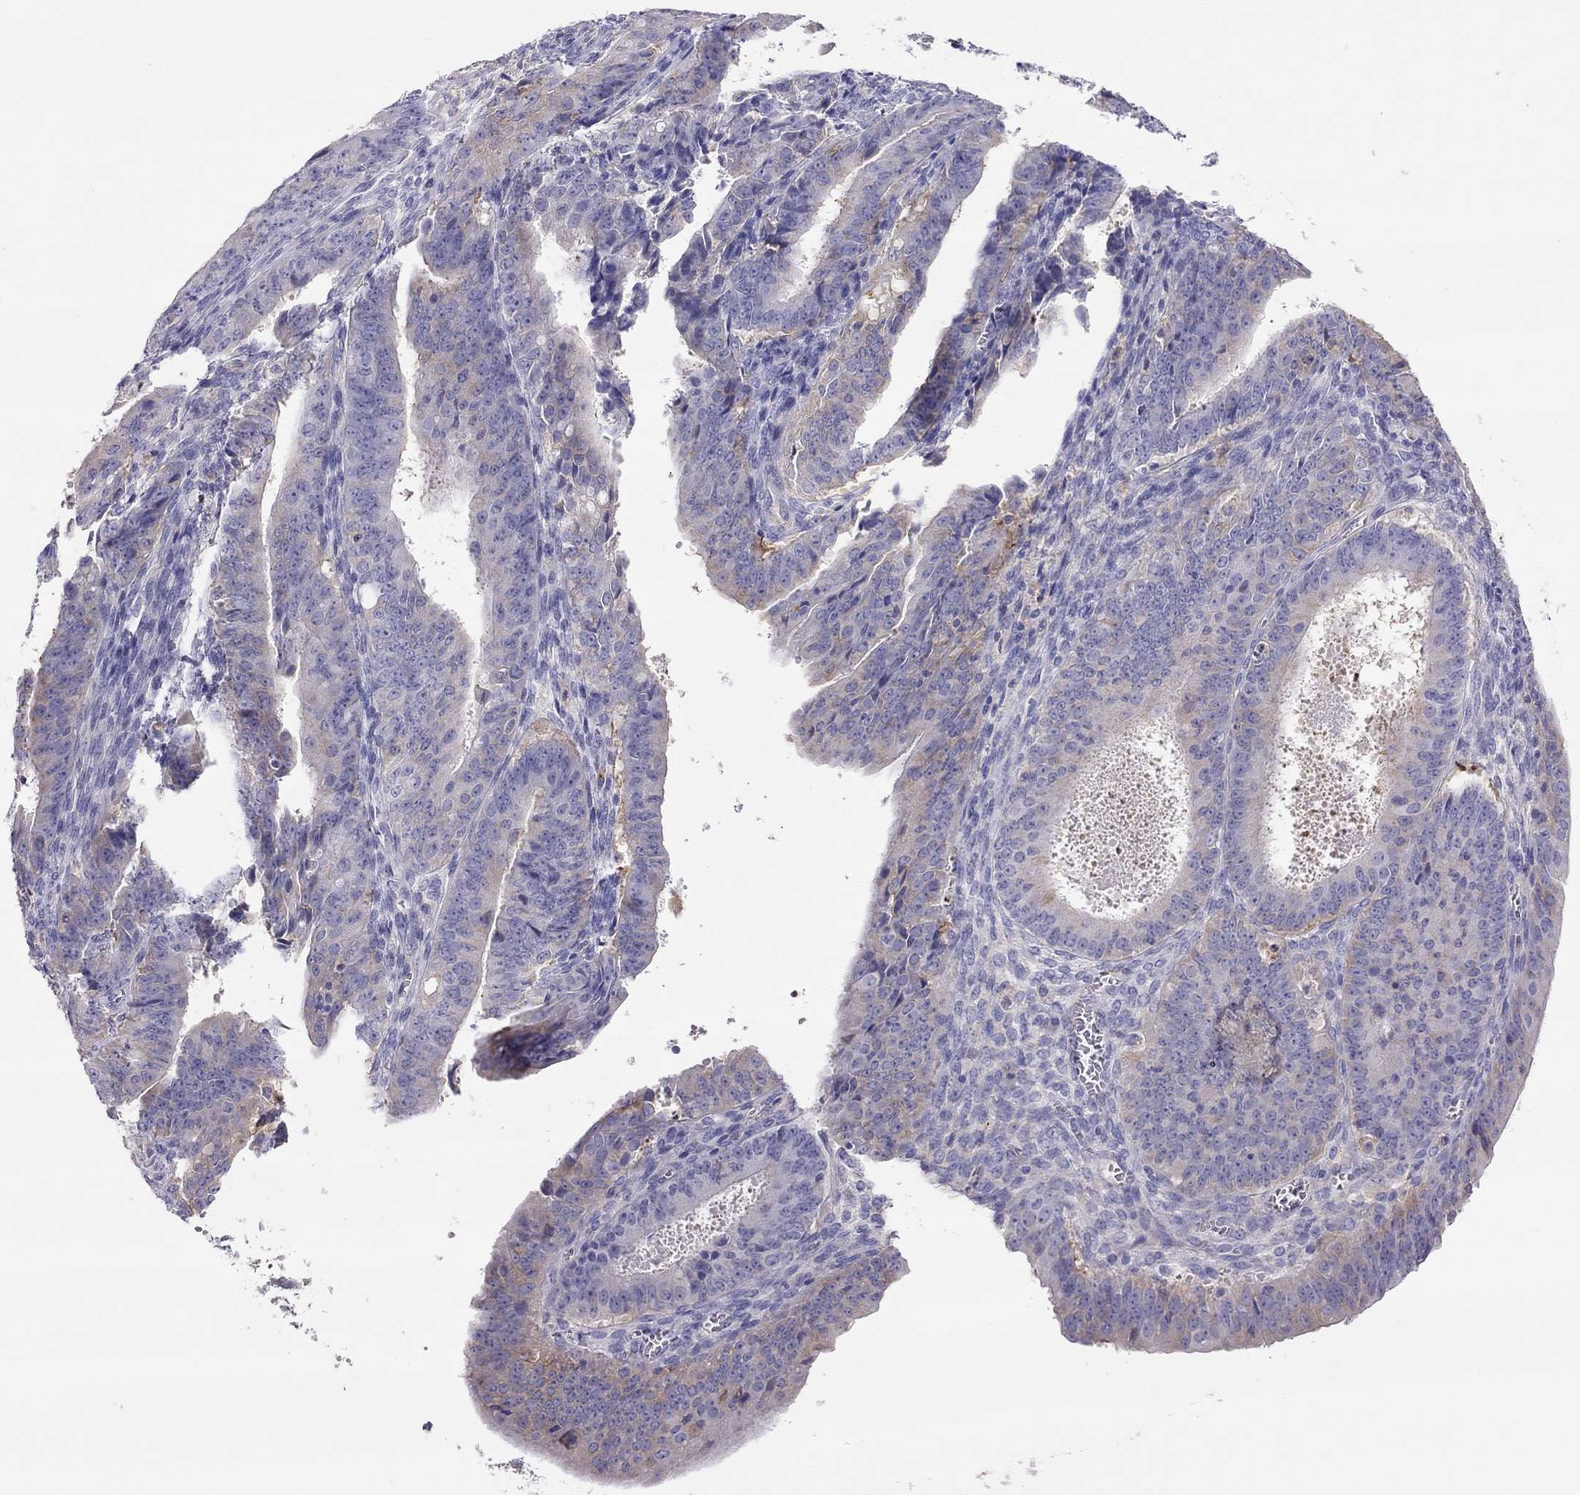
{"staining": {"intensity": "moderate", "quantity": "<25%", "location": "cytoplasmic/membranous"}, "tissue": "ovarian cancer", "cell_type": "Tumor cells", "image_type": "cancer", "snomed": [{"axis": "morphology", "description": "Carcinoma, endometroid"}, {"axis": "topography", "description": "Ovary"}], "caption": "Ovarian cancer (endometroid carcinoma) was stained to show a protein in brown. There is low levels of moderate cytoplasmic/membranous staining in approximately <25% of tumor cells.", "gene": "ALOX15B", "patient": {"sex": "female", "age": 42}}